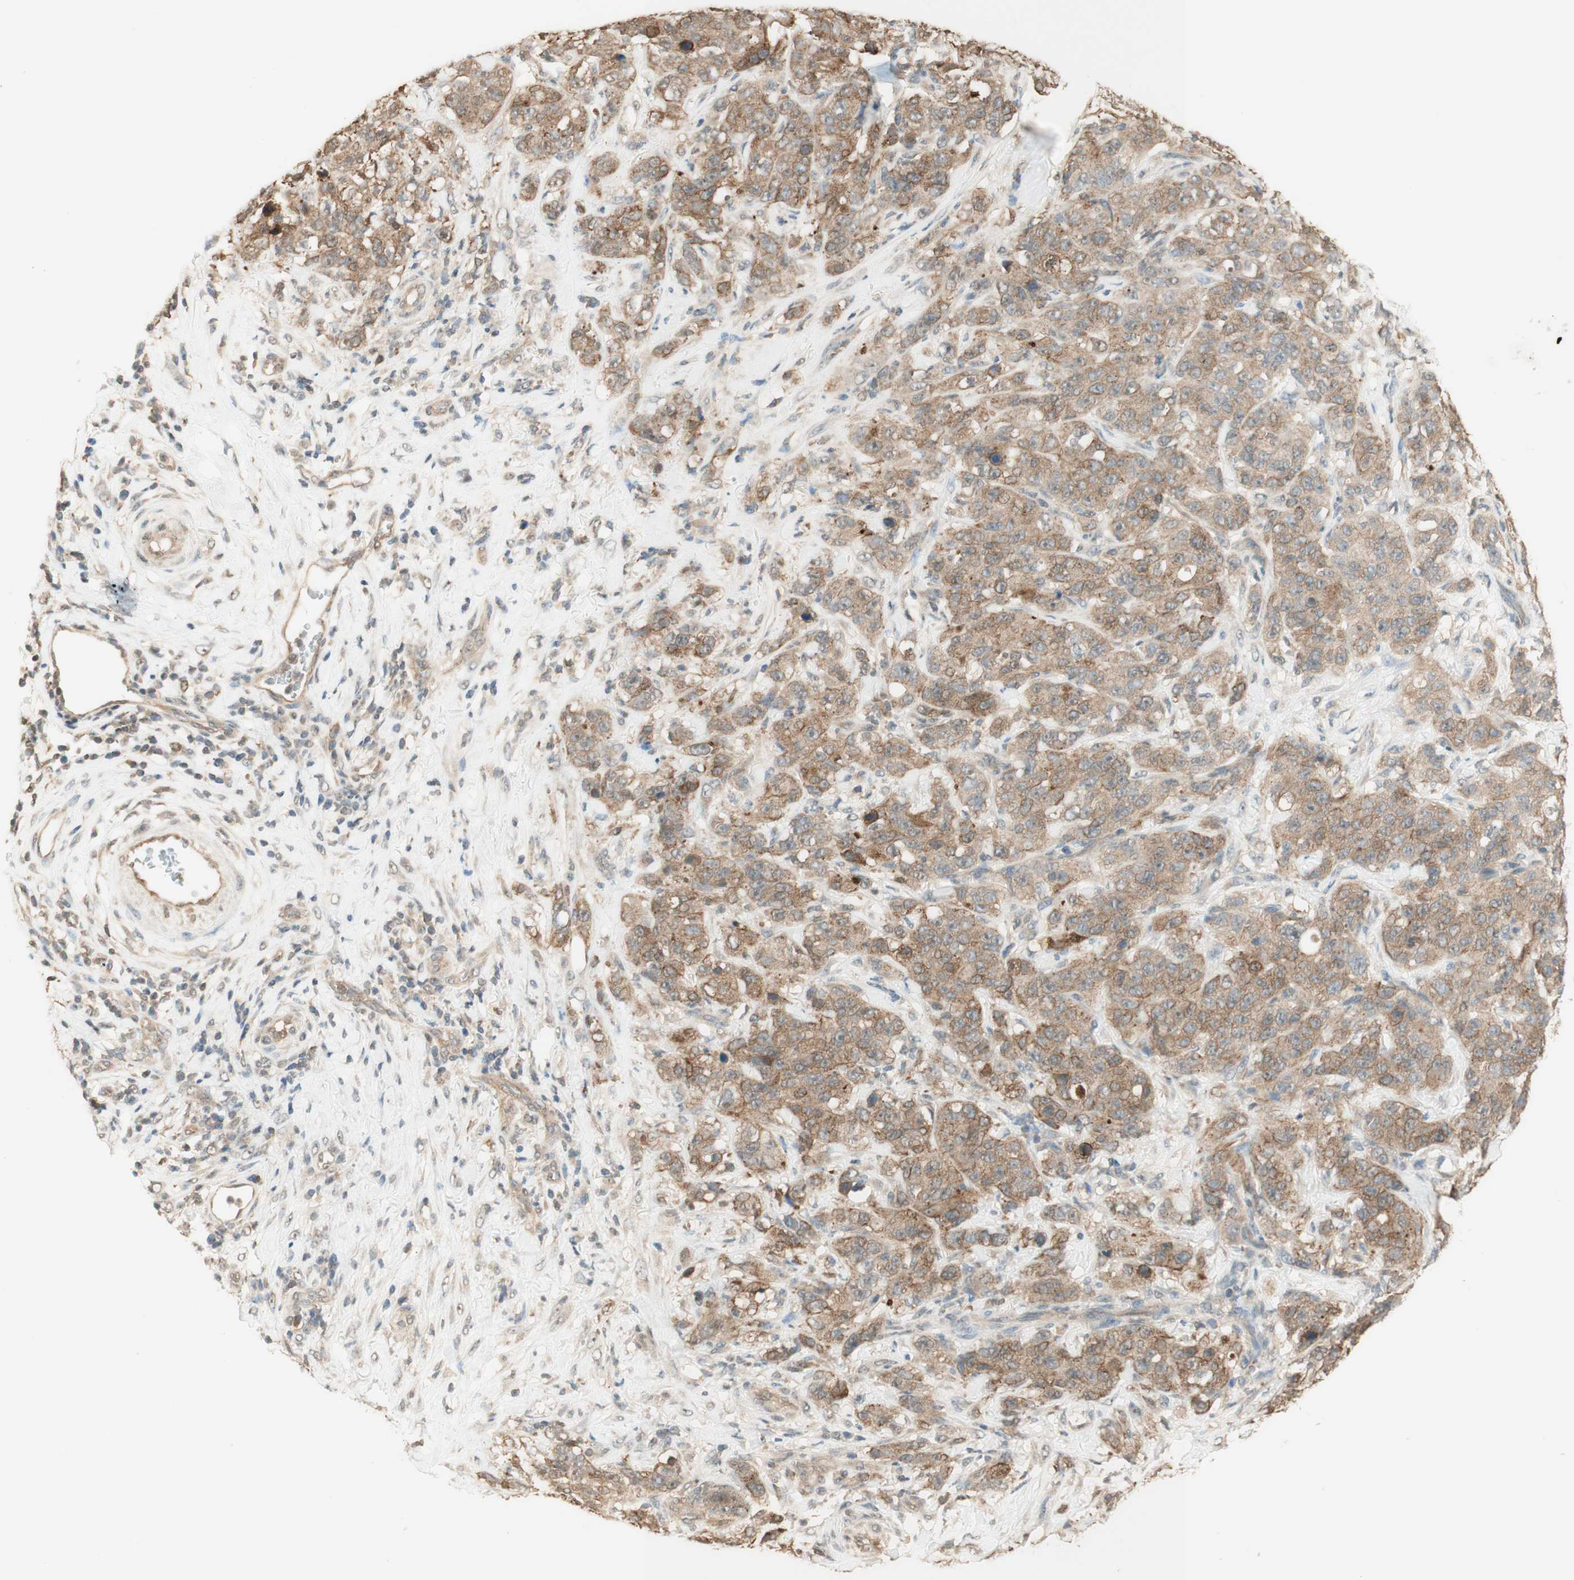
{"staining": {"intensity": "moderate", "quantity": ">75%", "location": "cytoplasmic/membranous"}, "tissue": "stomach cancer", "cell_type": "Tumor cells", "image_type": "cancer", "snomed": [{"axis": "morphology", "description": "Adenocarcinoma, NOS"}, {"axis": "topography", "description": "Stomach"}], "caption": "DAB (3,3'-diaminobenzidine) immunohistochemical staining of adenocarcinoma (stomach) exhibits moderate cytoplasmic/membranous protein staining in about >75% of tumor cells. Nuclei are stained in blue.", "gene": "SPINT2", "patient": {"sex": "male", "age": 48}}